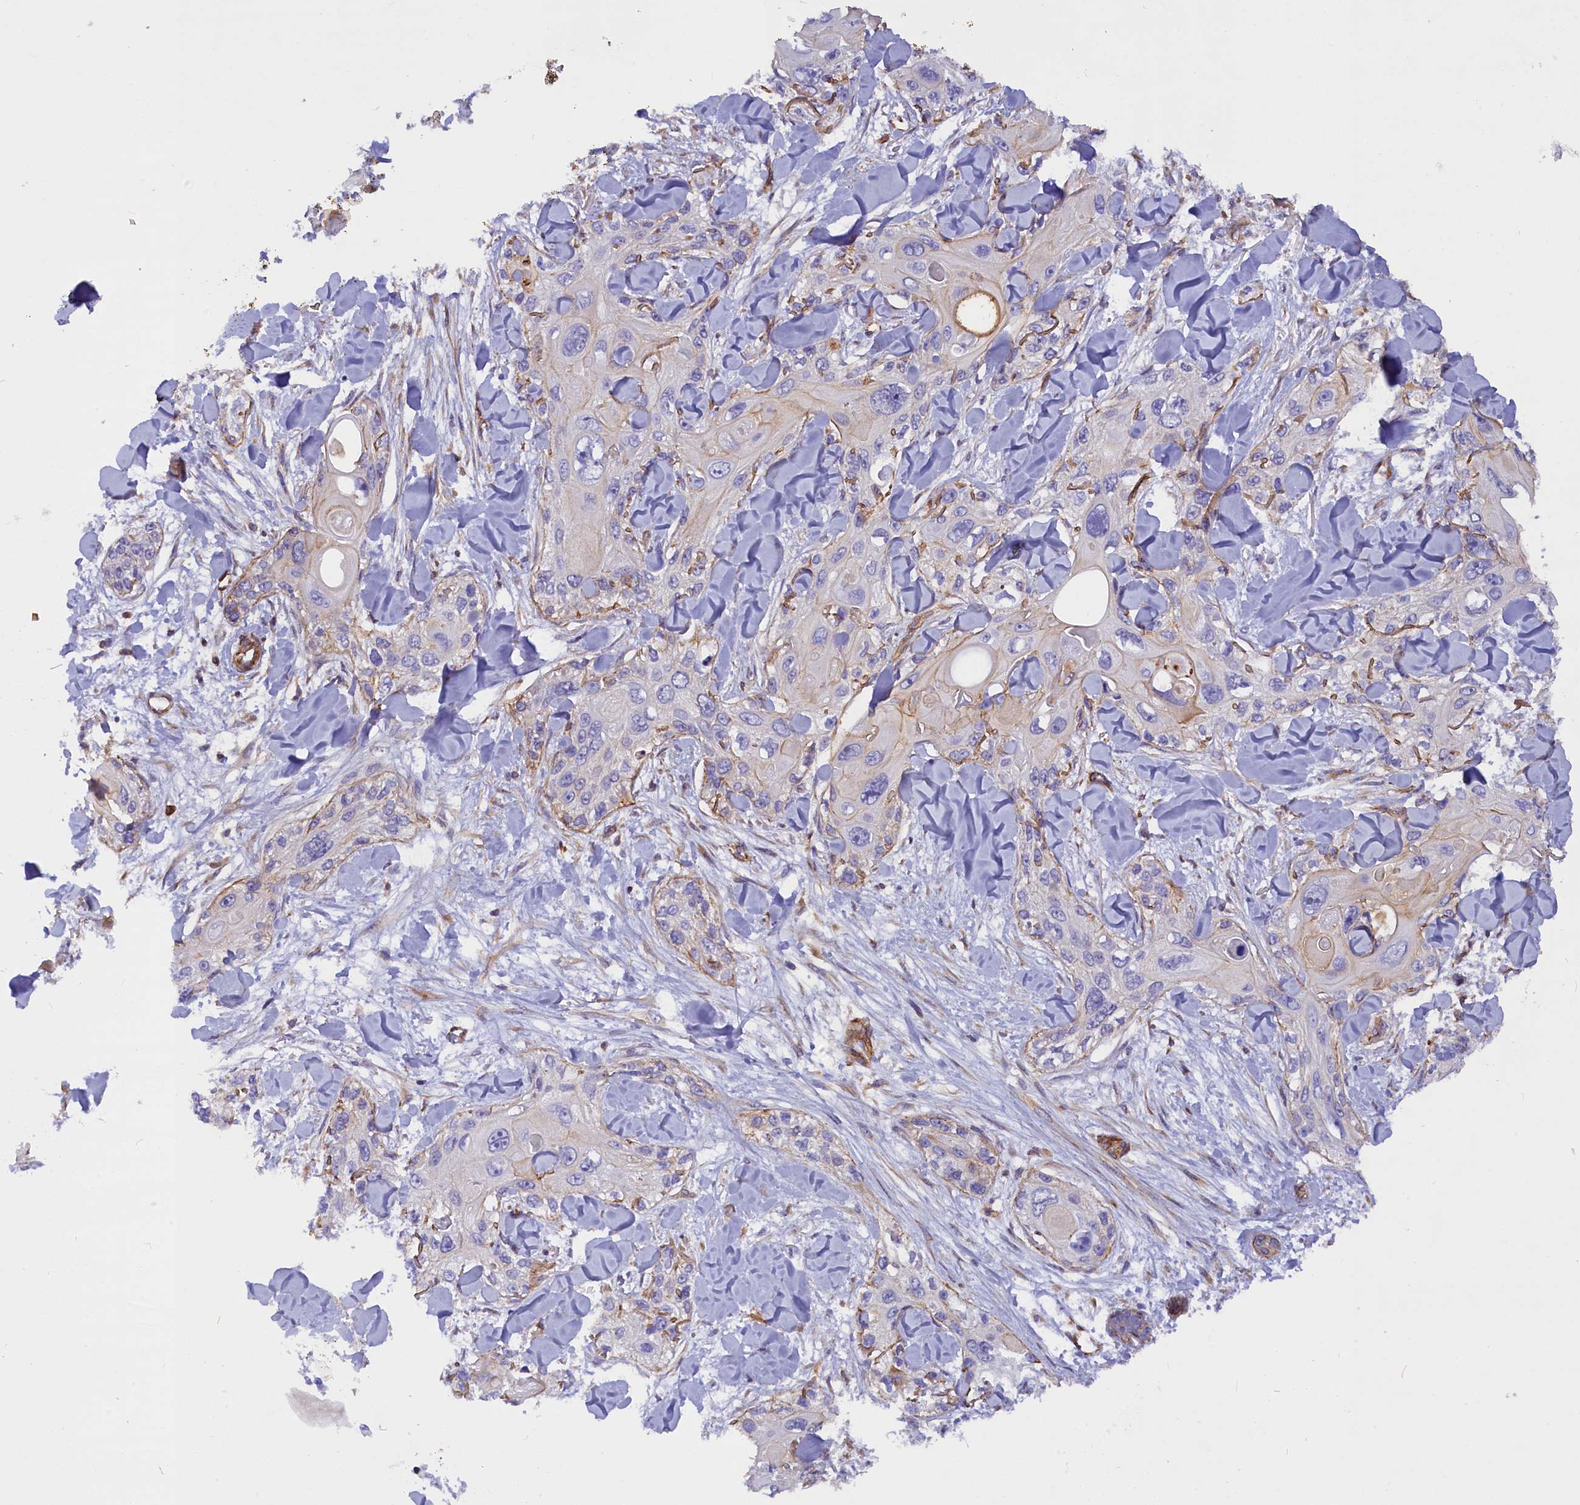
{"staining": {"intensity": "negative", "quantity": "none", "location": "none"}, "tissue": "skin cancer", "cell_type": "Tumor cells", "image_type": "cancer", "snomed": [{"axis": "morphology", "description": "Normal tissue, NOS"}, {"axis": "morphology", "description": "Squamous cell carcinoma, NOS"}, {"axis": "topography", "description": "Skin"}], "caption": "Immunohistochemistry of human skin cancer shows no staining in tumor cells. (Stains: DAB (3,3'-diaminobenzidine) immunohistochemistry with hematoxylin counter stain, Microscopy: brightfield microscopy at high magnification).", "gene": "MED20", "patient": {"sex": "male", "age": 72}}